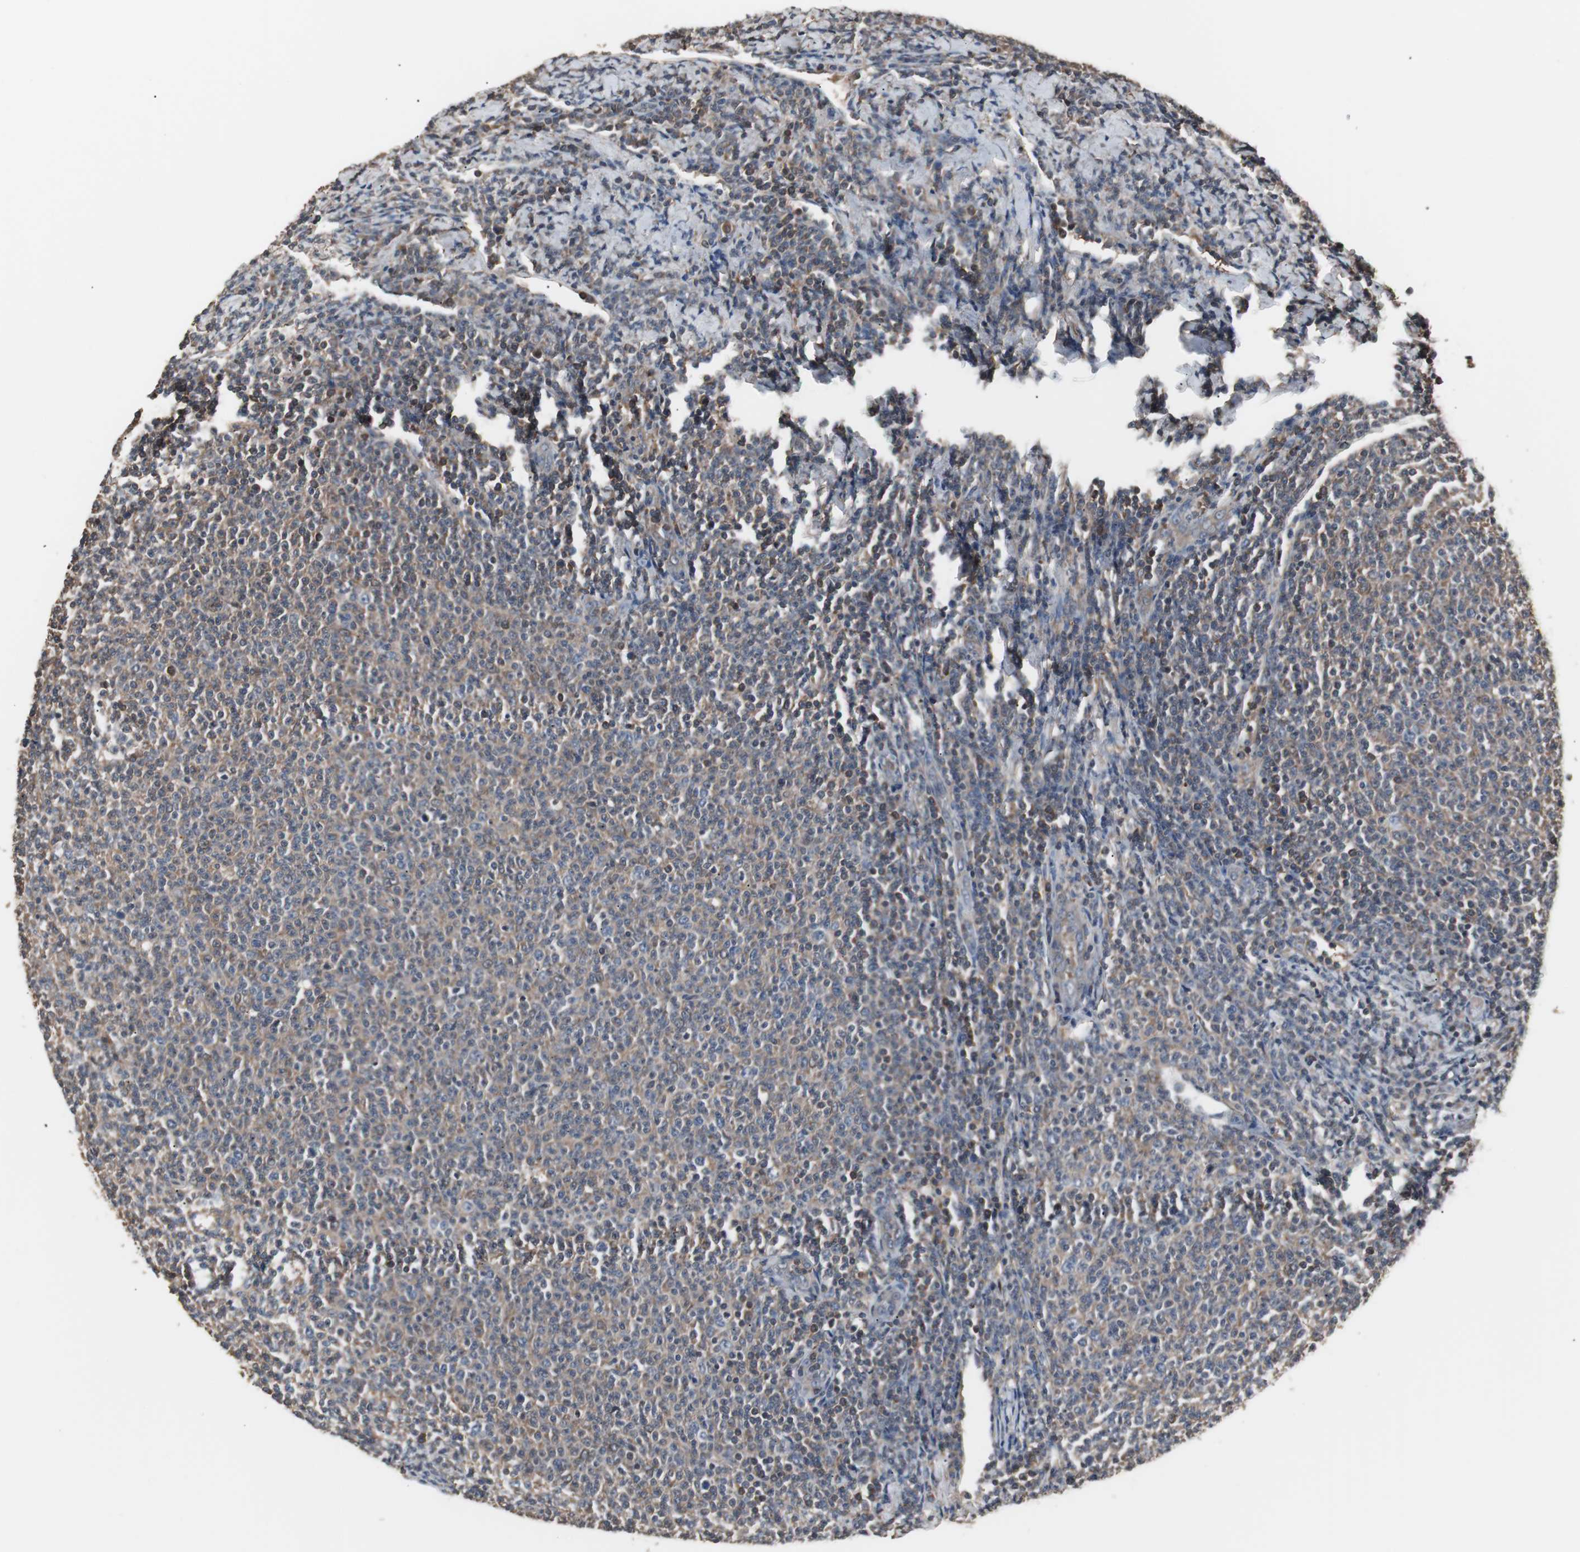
{"staining": {"intensity": "moderate", "quantity": "25%-75%", "location": "cytoplasmic/membranous"}, "tissue": "lymphoma", "cell_type": "Tumor cells", "image_type": "cancer", "snomed": [{"axis": "morphology", "description": "Malignant lymphoma, non-Hodgkin's type, Low grade"}, {"axis": "topography", "description": "Lymph node"}], "caption": "An image of low-grade malignant lymphoma, non-Hodgkin's type stained for a protein reveals moderate cytoplasmic/membranous brown staining in tumor cells.", "gene": "CAPNS1", "patient": {"sex": "male", "age": 66}}